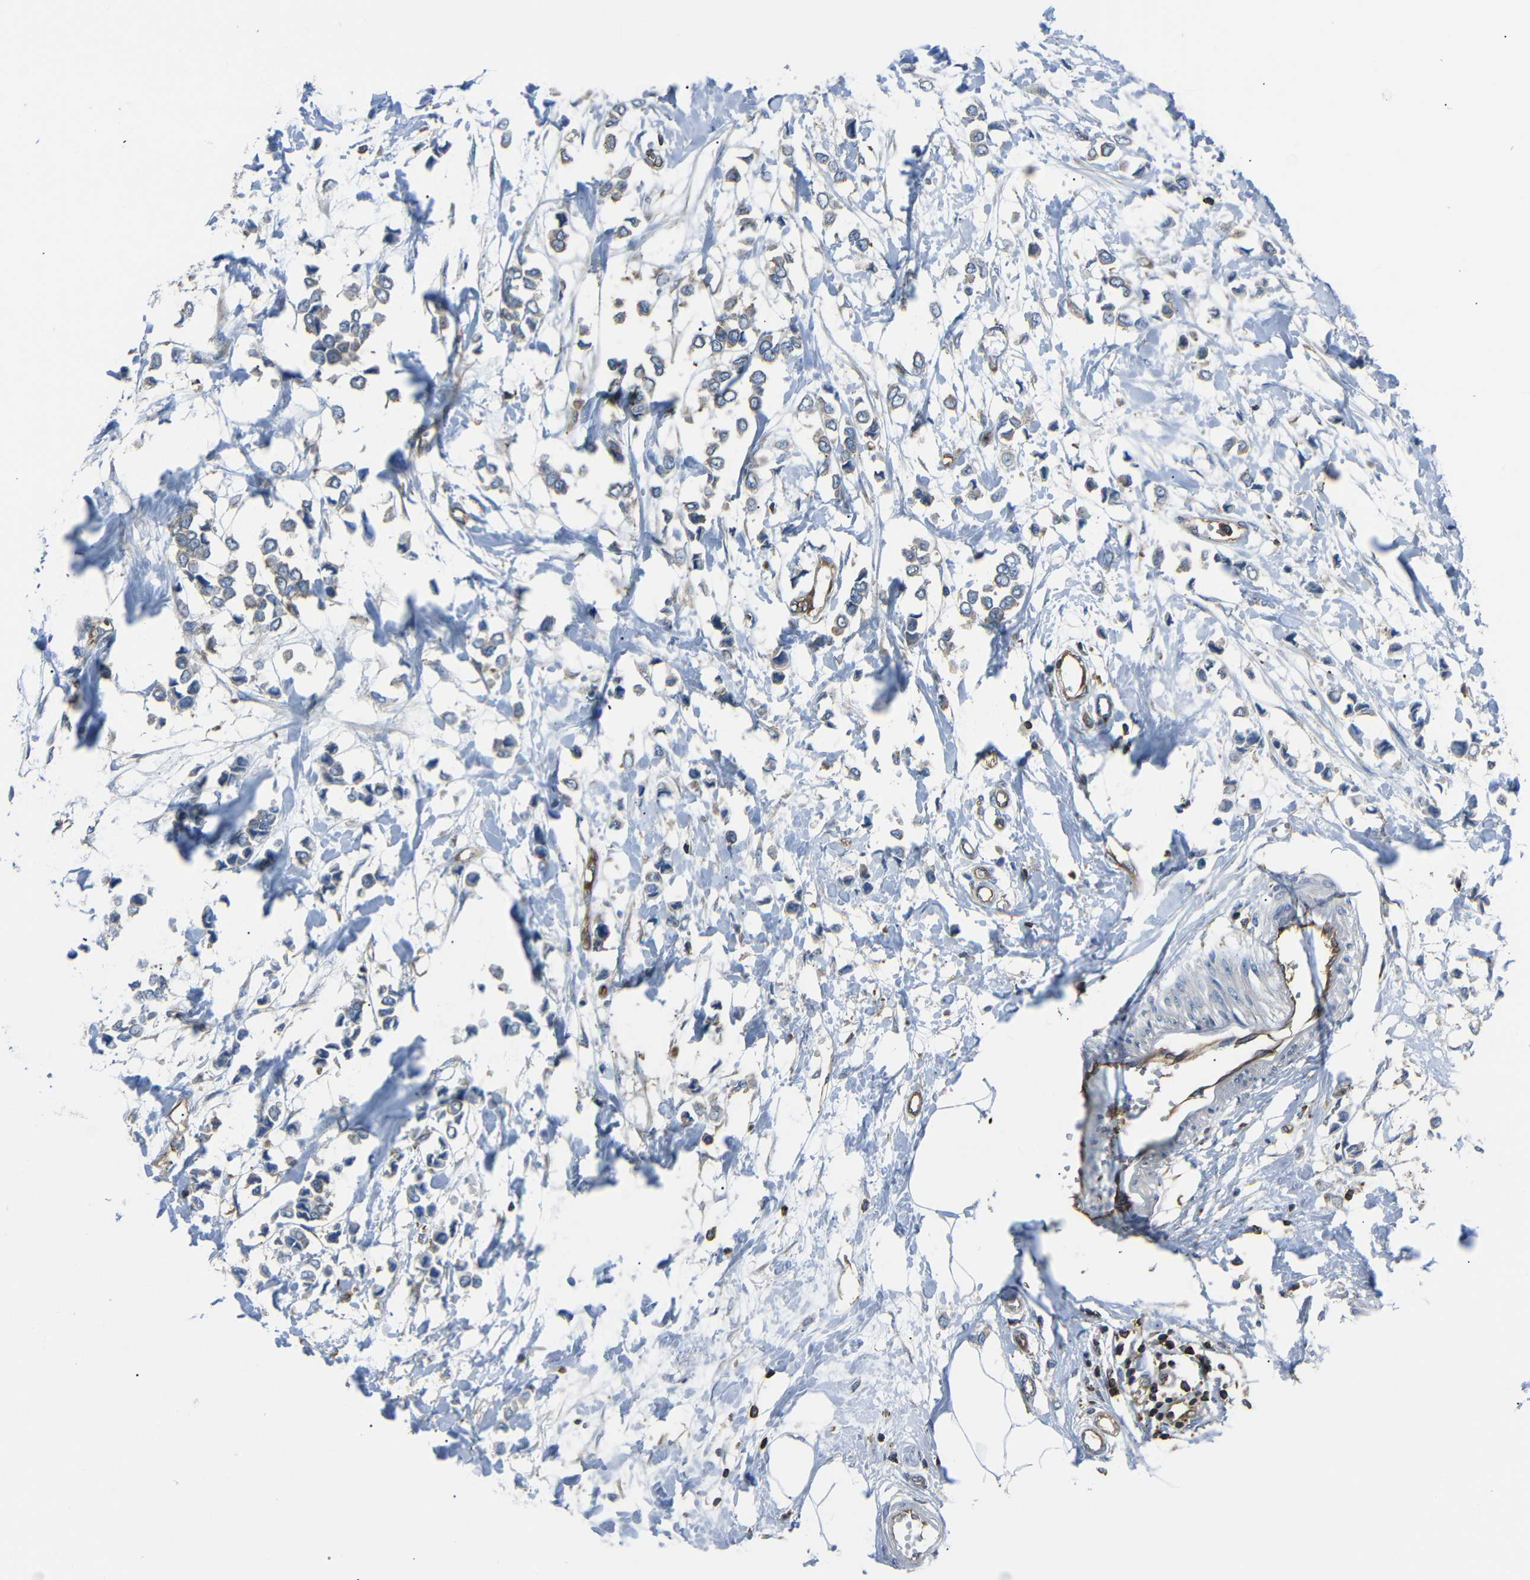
{"staining": {"intensity": "weak", "quantity": "<25%", "location": "cytoplasmic/membranous"}, "tissue": "breast cancer", "cell_type": "Tumor cells", "image_type": "cancer", "snomed": [{"axis": "morphology", "description": "Lobular carcinoma"}, {"axis": "topography", "description": "Breast"}], "caption": "Breast cancer (lobular carcinoma) was stained to show a protein in brown. There is no significant expression in tumor cells.", "gene": "ARHGEF1", "patient": {"sex": "female", "age": 51}}